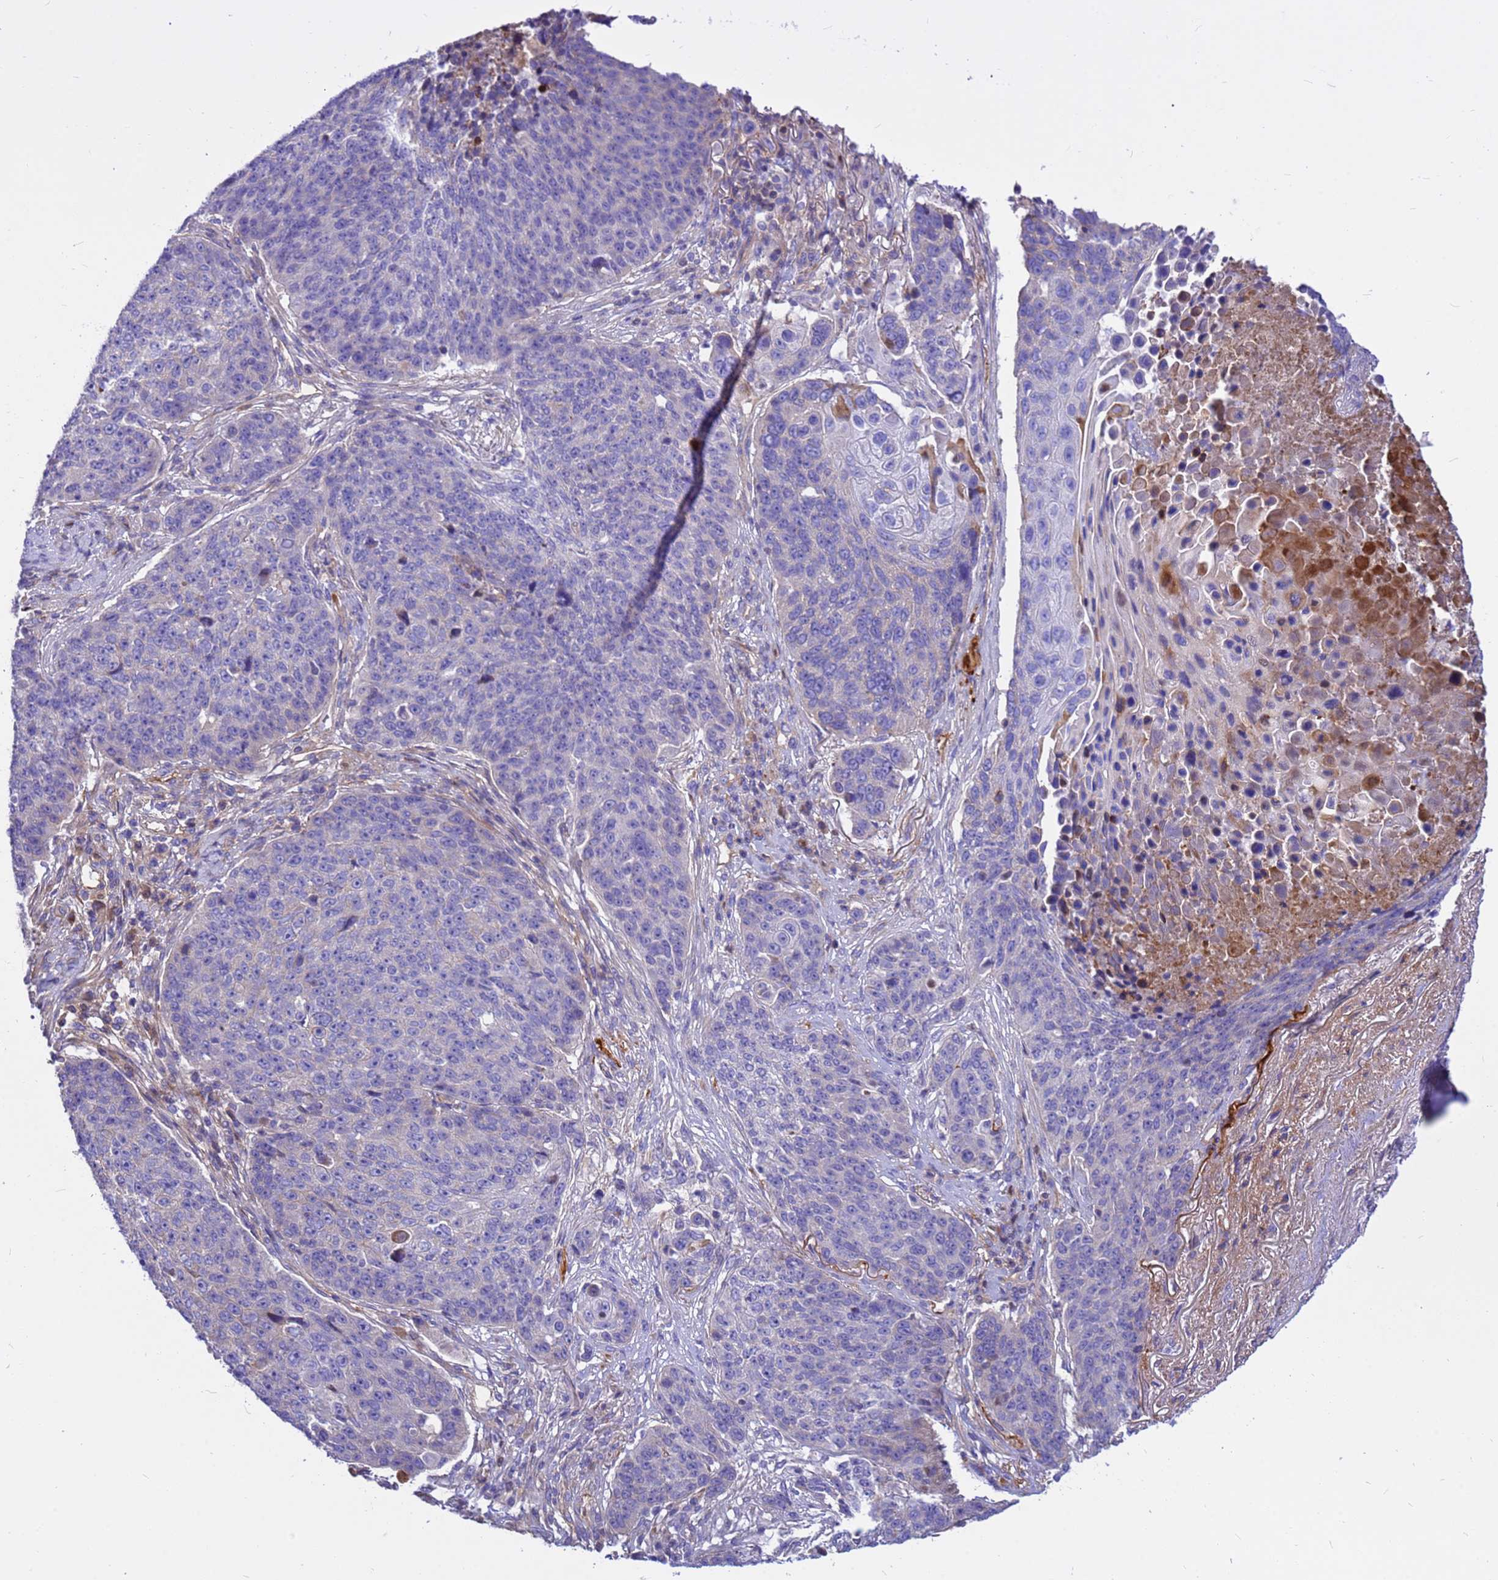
{"staining": {"intensity": "negative", "quantity": "none", "location": "none"}, "tissue": "lung cancer", "cell_type": "Tumor cells", "image_type": "cancer", "snomed": [{"axis": "morphology", "description": "Normal tissue, NOS"}, {"axis": "morphology", "description": "Squamous cell carcinoma, NOS"}, {"axis": "topography", "description": "Lymph node"}, {"axis": "topography", "description": "Lung"}], "caption": "Tumor cells show no significant staining in lung cancer.", "gene": "CRHBP", "patient": {"sex": "male", "age": 66}}